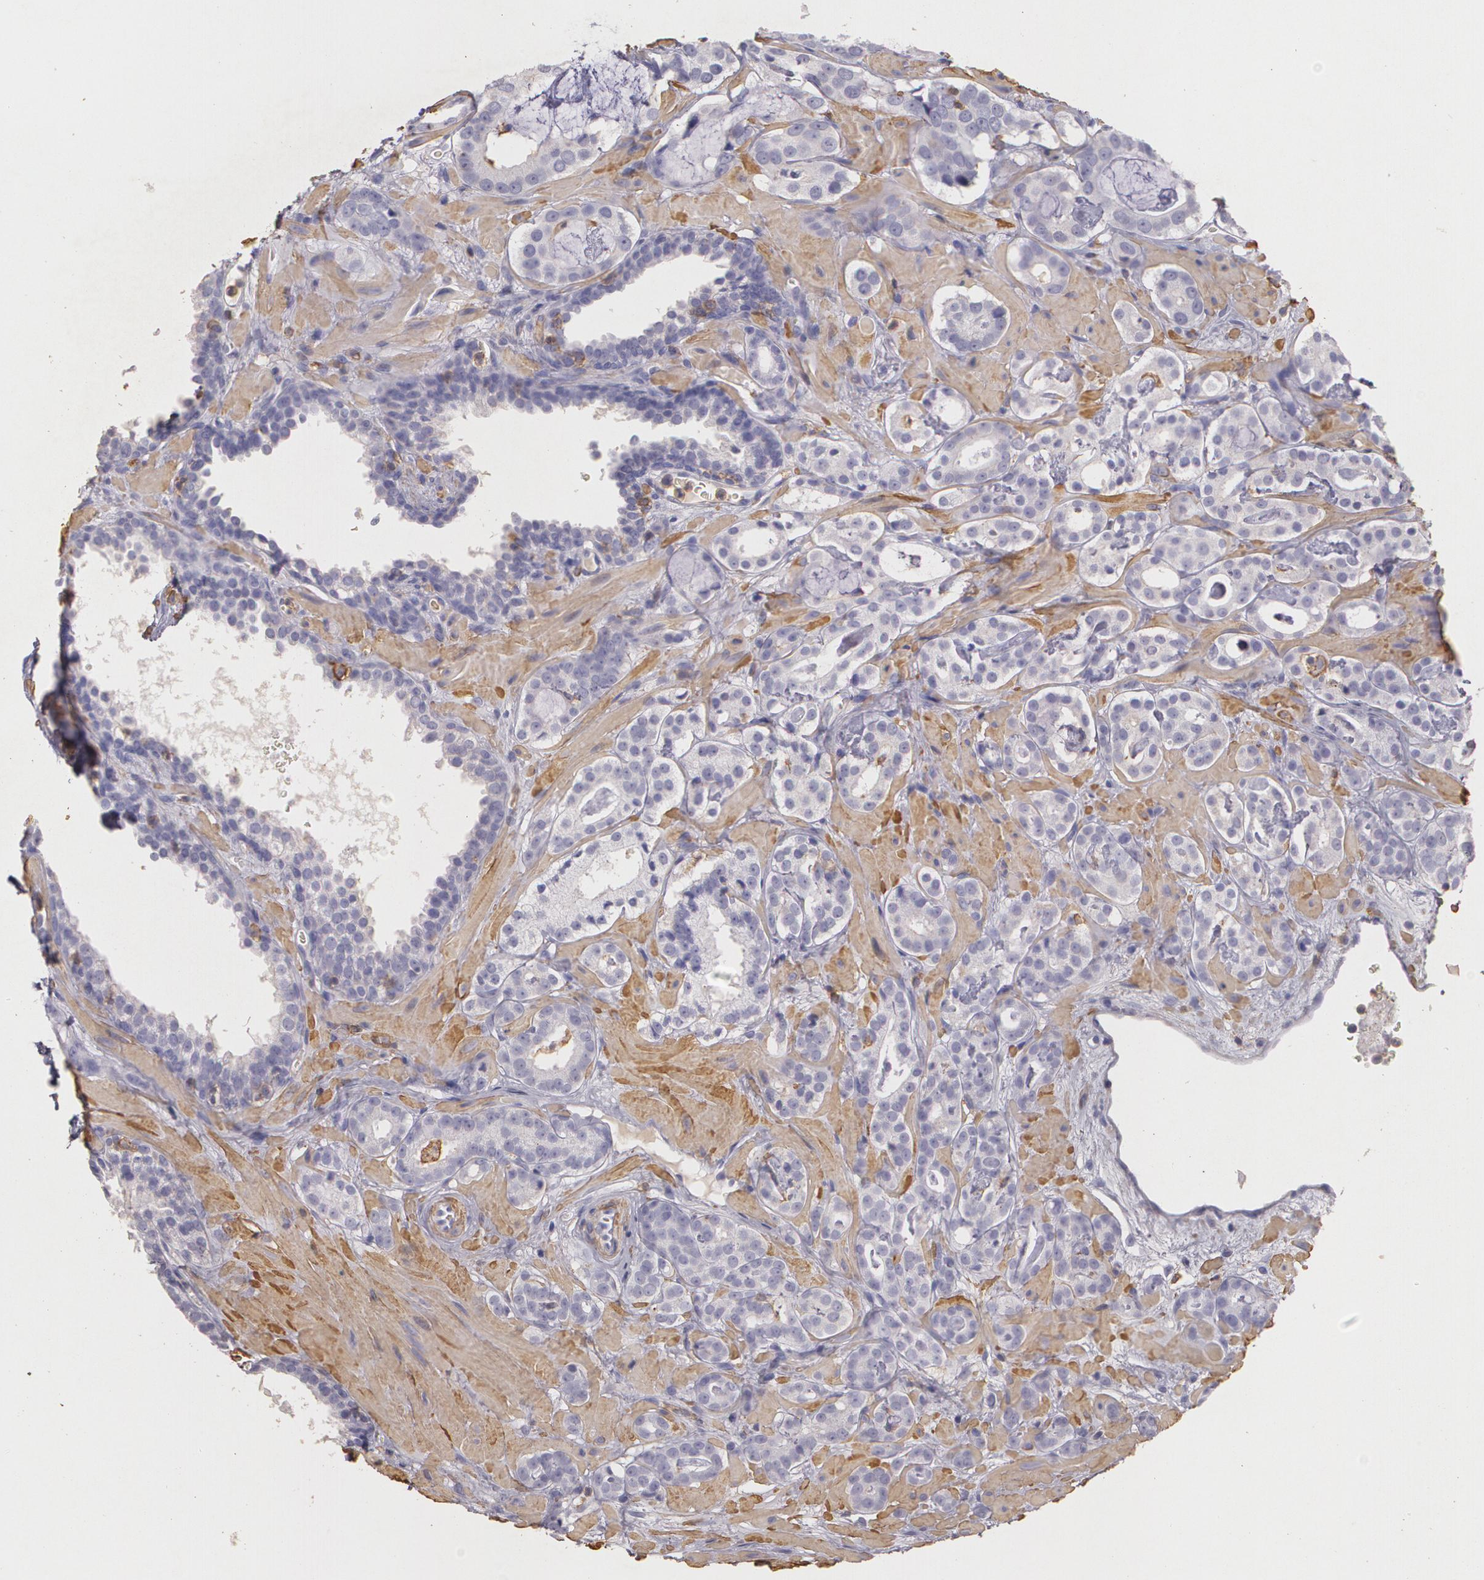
{"staining": {"intensity": "negative", "quantity": "none", "location": "none"}, "tissue": "prostate cancer", "cell_type": "Tumor cells", "image_type": "cancer", "snomed": [{"axis": "morphology", "description": "Adenocarcinoma, Low grade"}, {"axis": "topography", "description": "Prostate"}], "caption": "High magnification brightfield microscopy of prostate cancer (low-grade adenocarcinoma) stained with DAB (3,3'-diaminobenzidine) (brown) and counterstained with hematoxylin (blue): tumor cells show no significant expression.", "gene": "TGFBR1", "patient": {"sex": "male", "age": 57}}